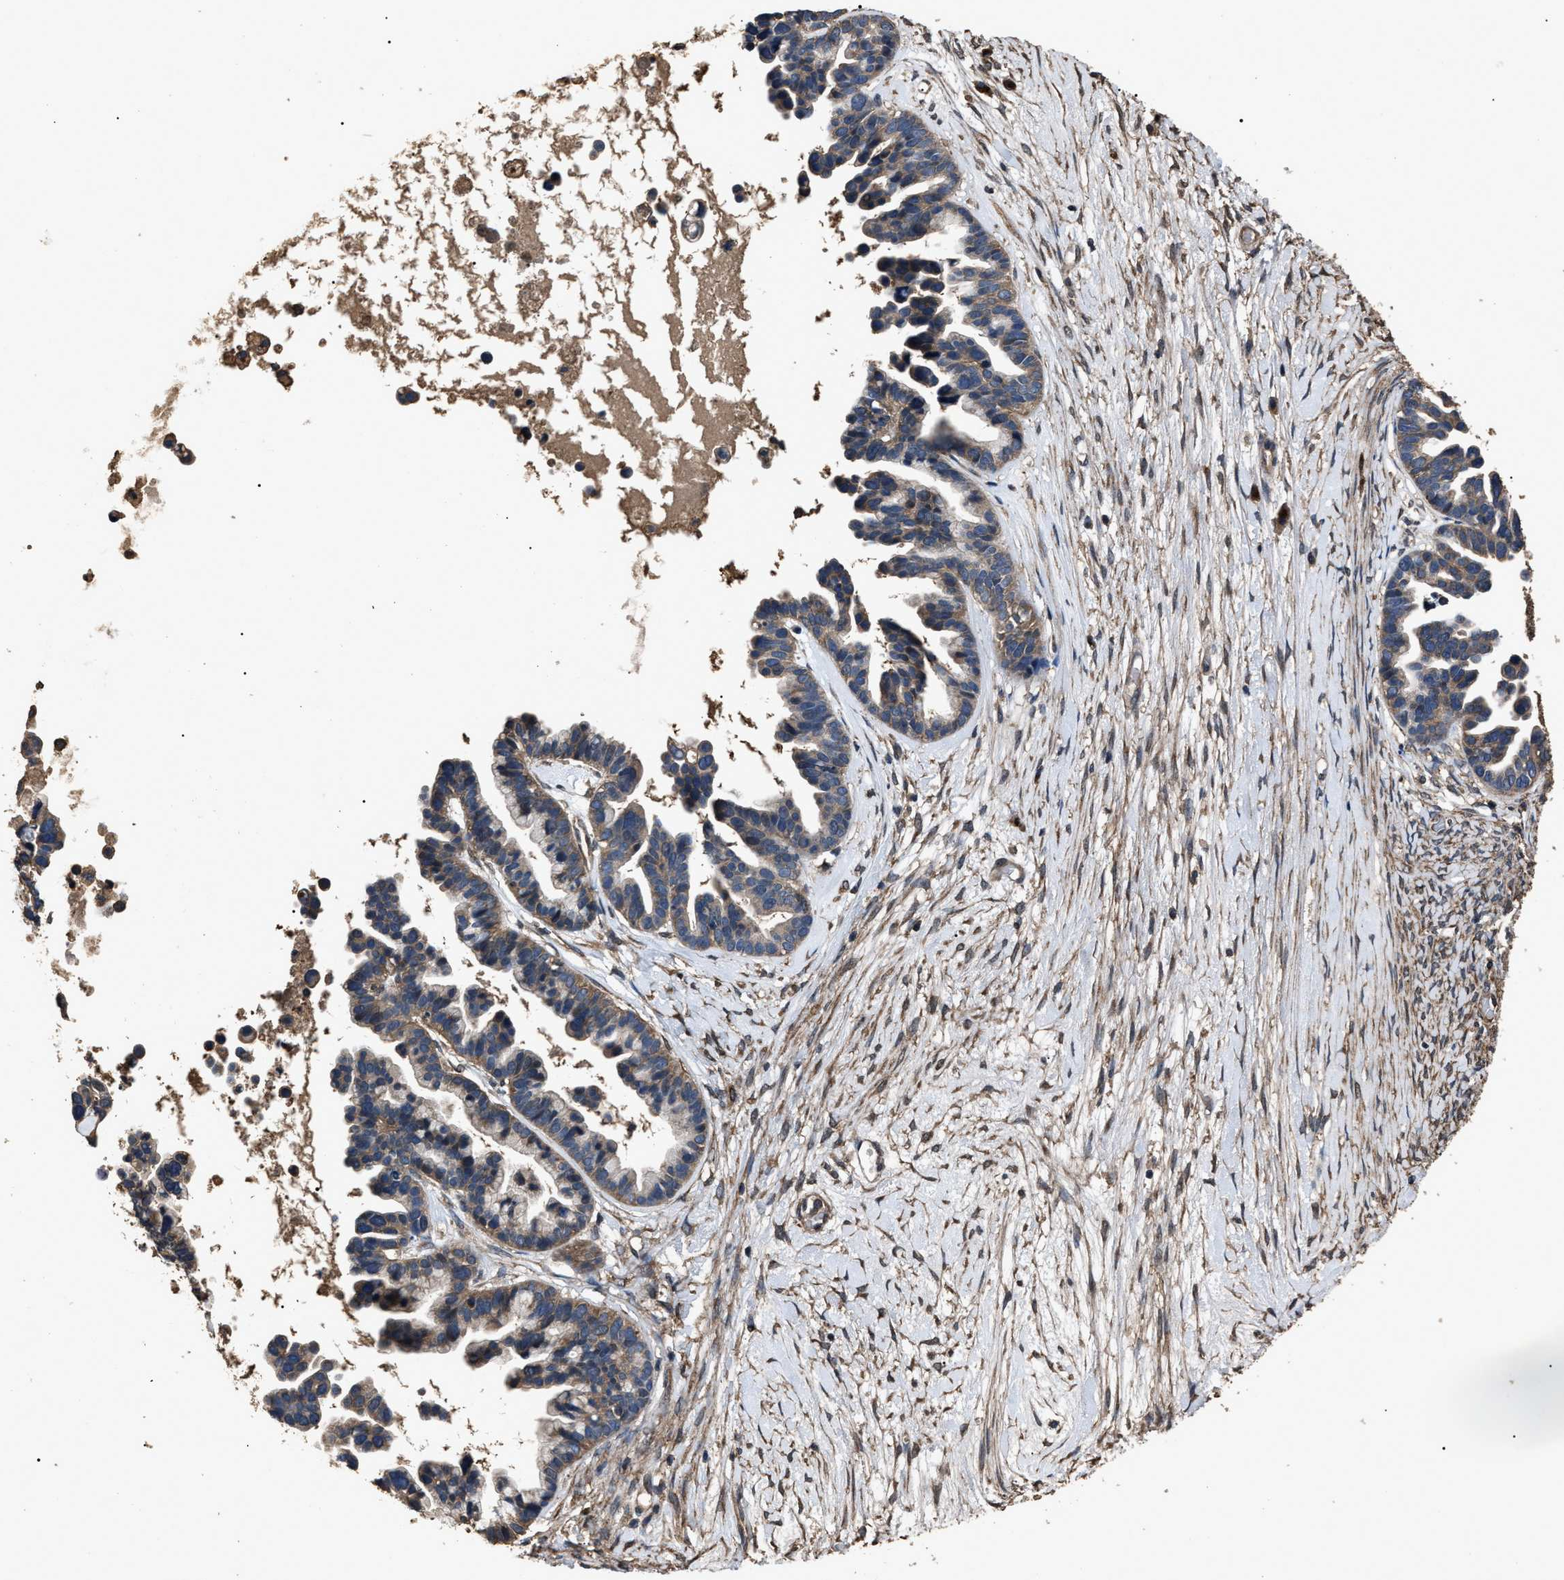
{"staining": {"intensity": "weak", "quantity": ">75%", "location": "cytoplasmic/membranous"}, "tissue": "ovarian cancer", "cell_type": "Tumor cells", "image_type": "cancer", "snomed": [{"axis": "morphology", "description": "Cystadenocarcinoma, serous, NOS"}, {"axis": "topography", "description": "Ovary"}], "caption": "A histopathology image of ovarian serous cystadenocarcinoma stained for a protein exhibits weak cytoplasmic/membranous brown staining in tumor cells.", "gene": "RNF216", "patient": {"sex": "female", "age": 56}}